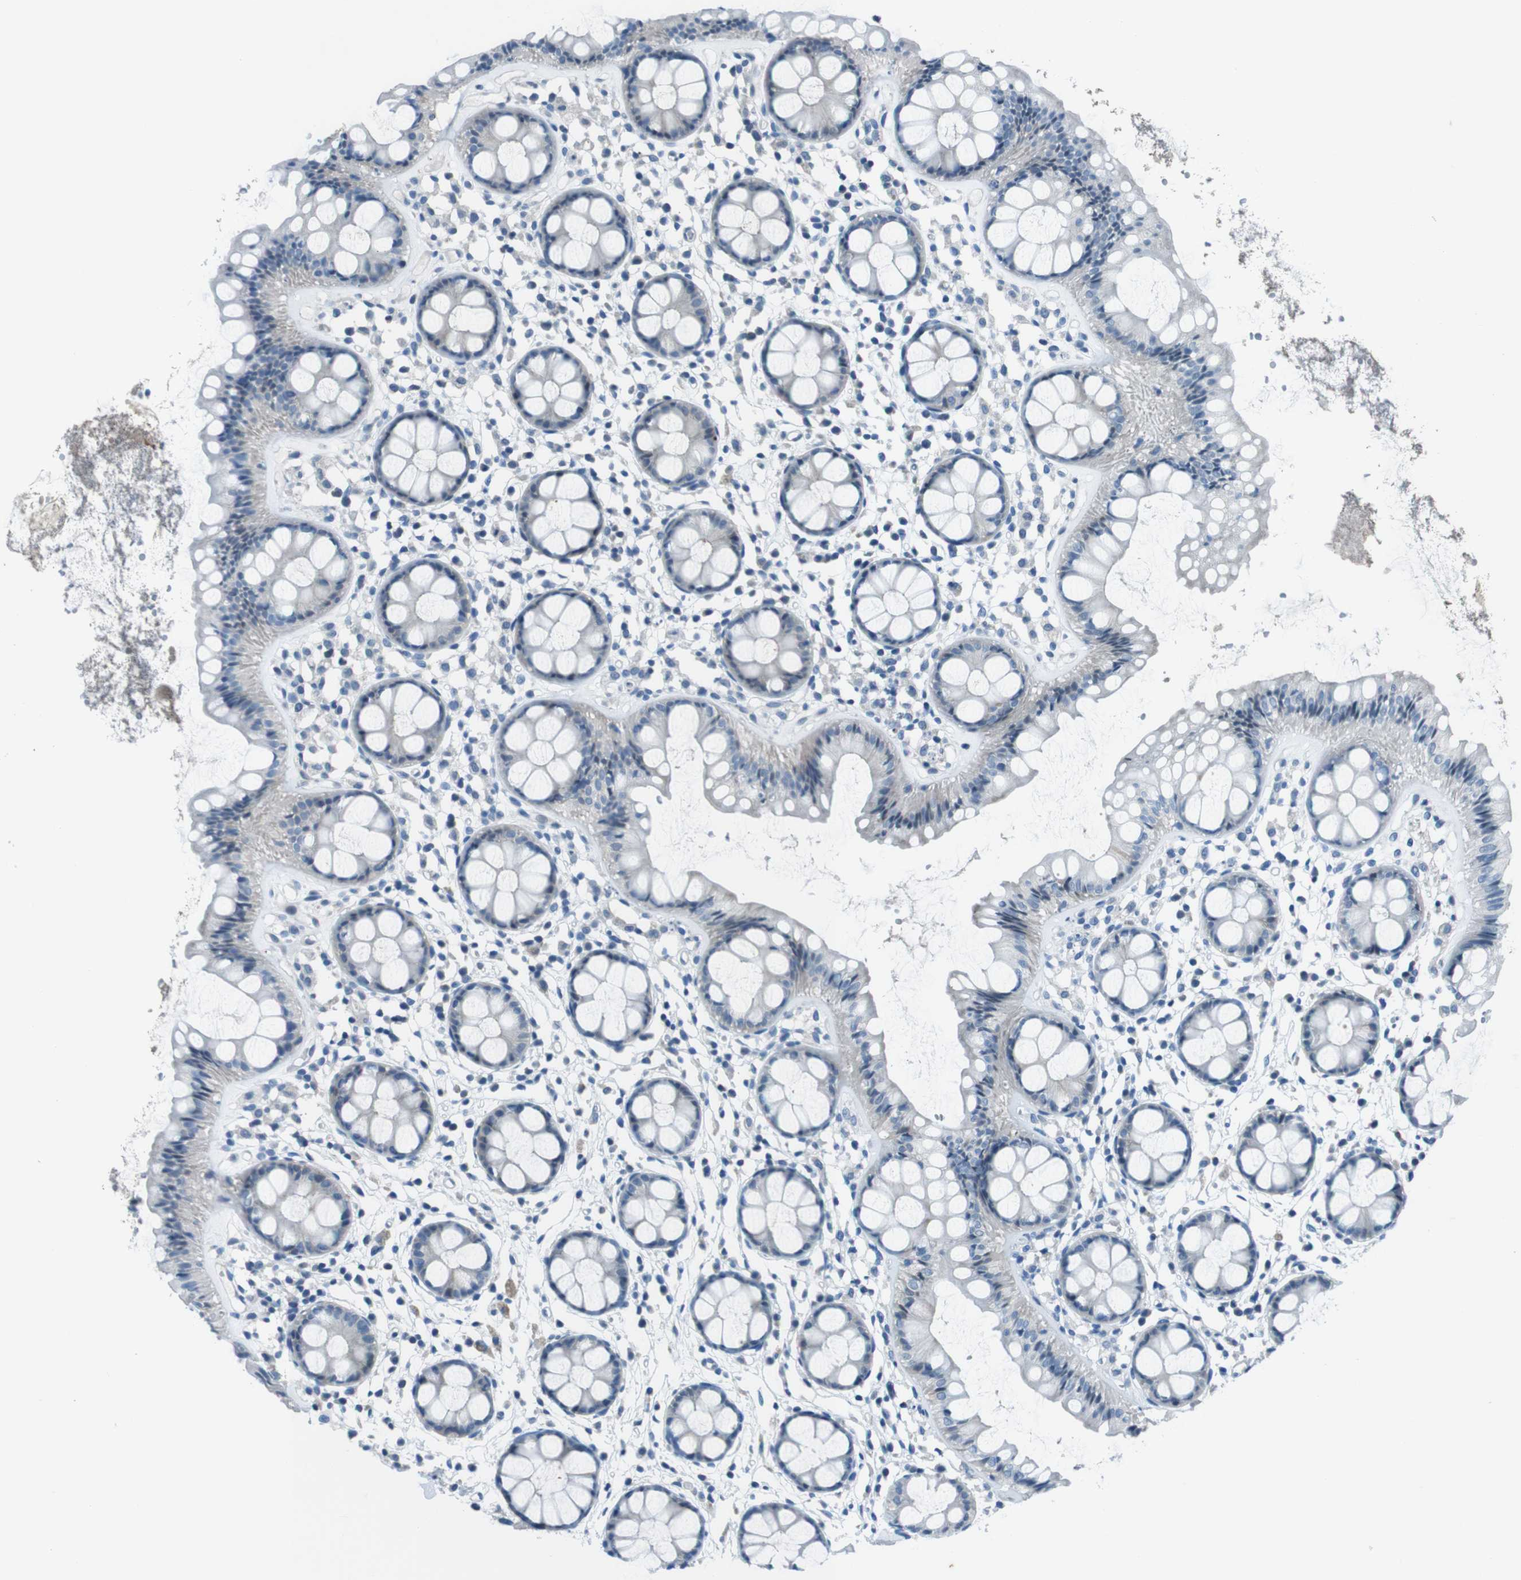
{"staining": {"intensity": "moderate", "quantity": "25%-75%", "location": "cytoplasmic/membranous"}, "tissue": "rectum", "cell_type": "Glandular cells", "image_type": "normal", "snomed": [{"axis": "morphology", "description": "Normal tissue, NOS"}, {"axis": "topography", "description": "Rectum"}], "caption": "A histopathology image of rectum stained for a protein displays moderate cytoplasmic/membranous brown staining in glandular cells. The staining is performed using DAB brown chromogen to label protein expression. The nuclei are counter-stained blue using hematoxylin.", "gene": "NANOS2", "patient": {"sex": "female", "age": 66}}